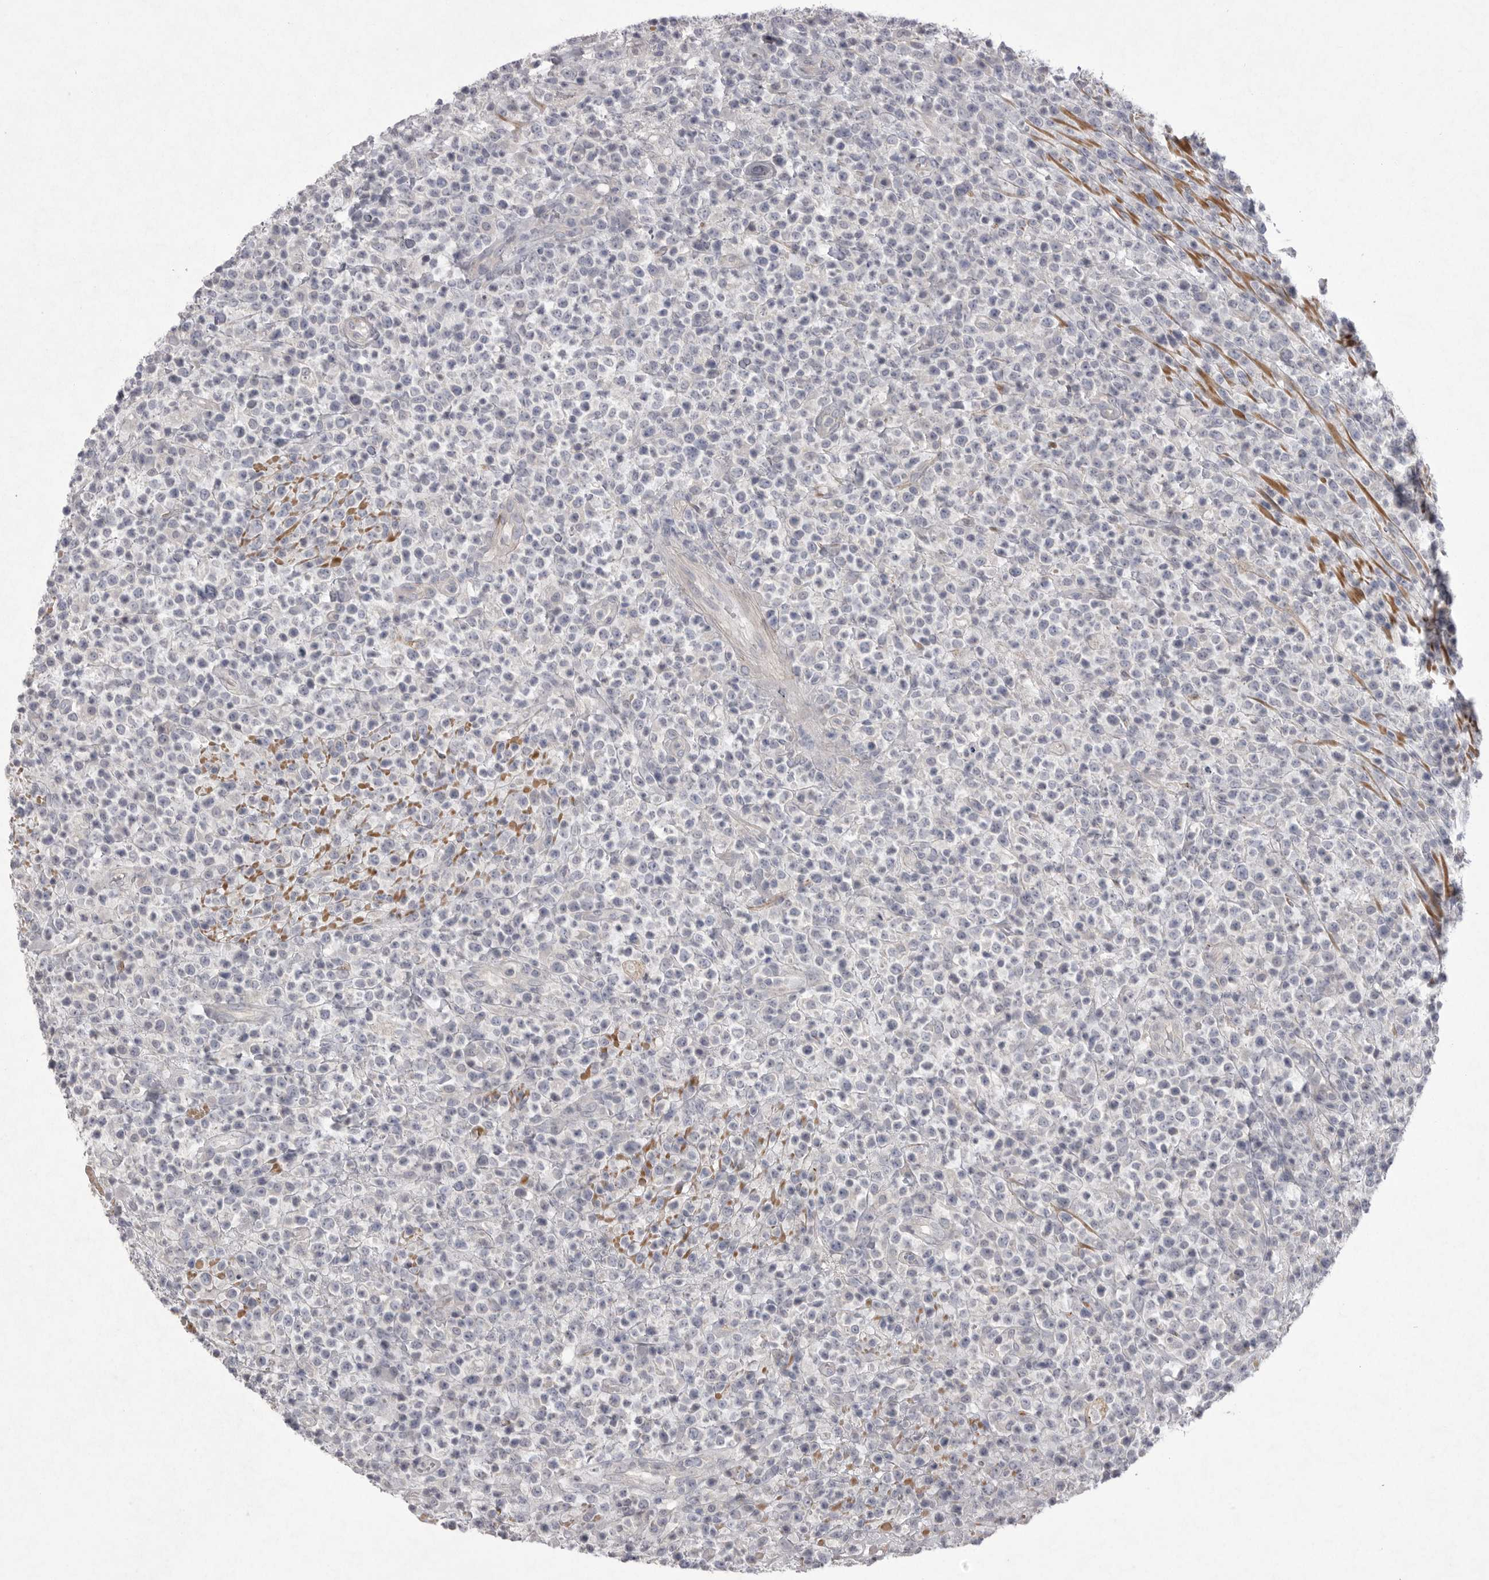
{"staining": {"intensity": "negative", "quantity": "none", "location": "none"}, "tissue": "lymphoma", "cell_type": "Tumor cells", "image_type": "cancer", "snomed": [{"axis": "morphology", "description": "Malignant lymphoma, non-Hodgkin's type, High grade"}, {"axis": "topography", "description": "Colon"}], "caption": "Immunohistochemical staining of lymphoma reveals no significant staining in tumor cells.", "gene": "VANGL2", "patient": {"sex": "female", "age": 53}}